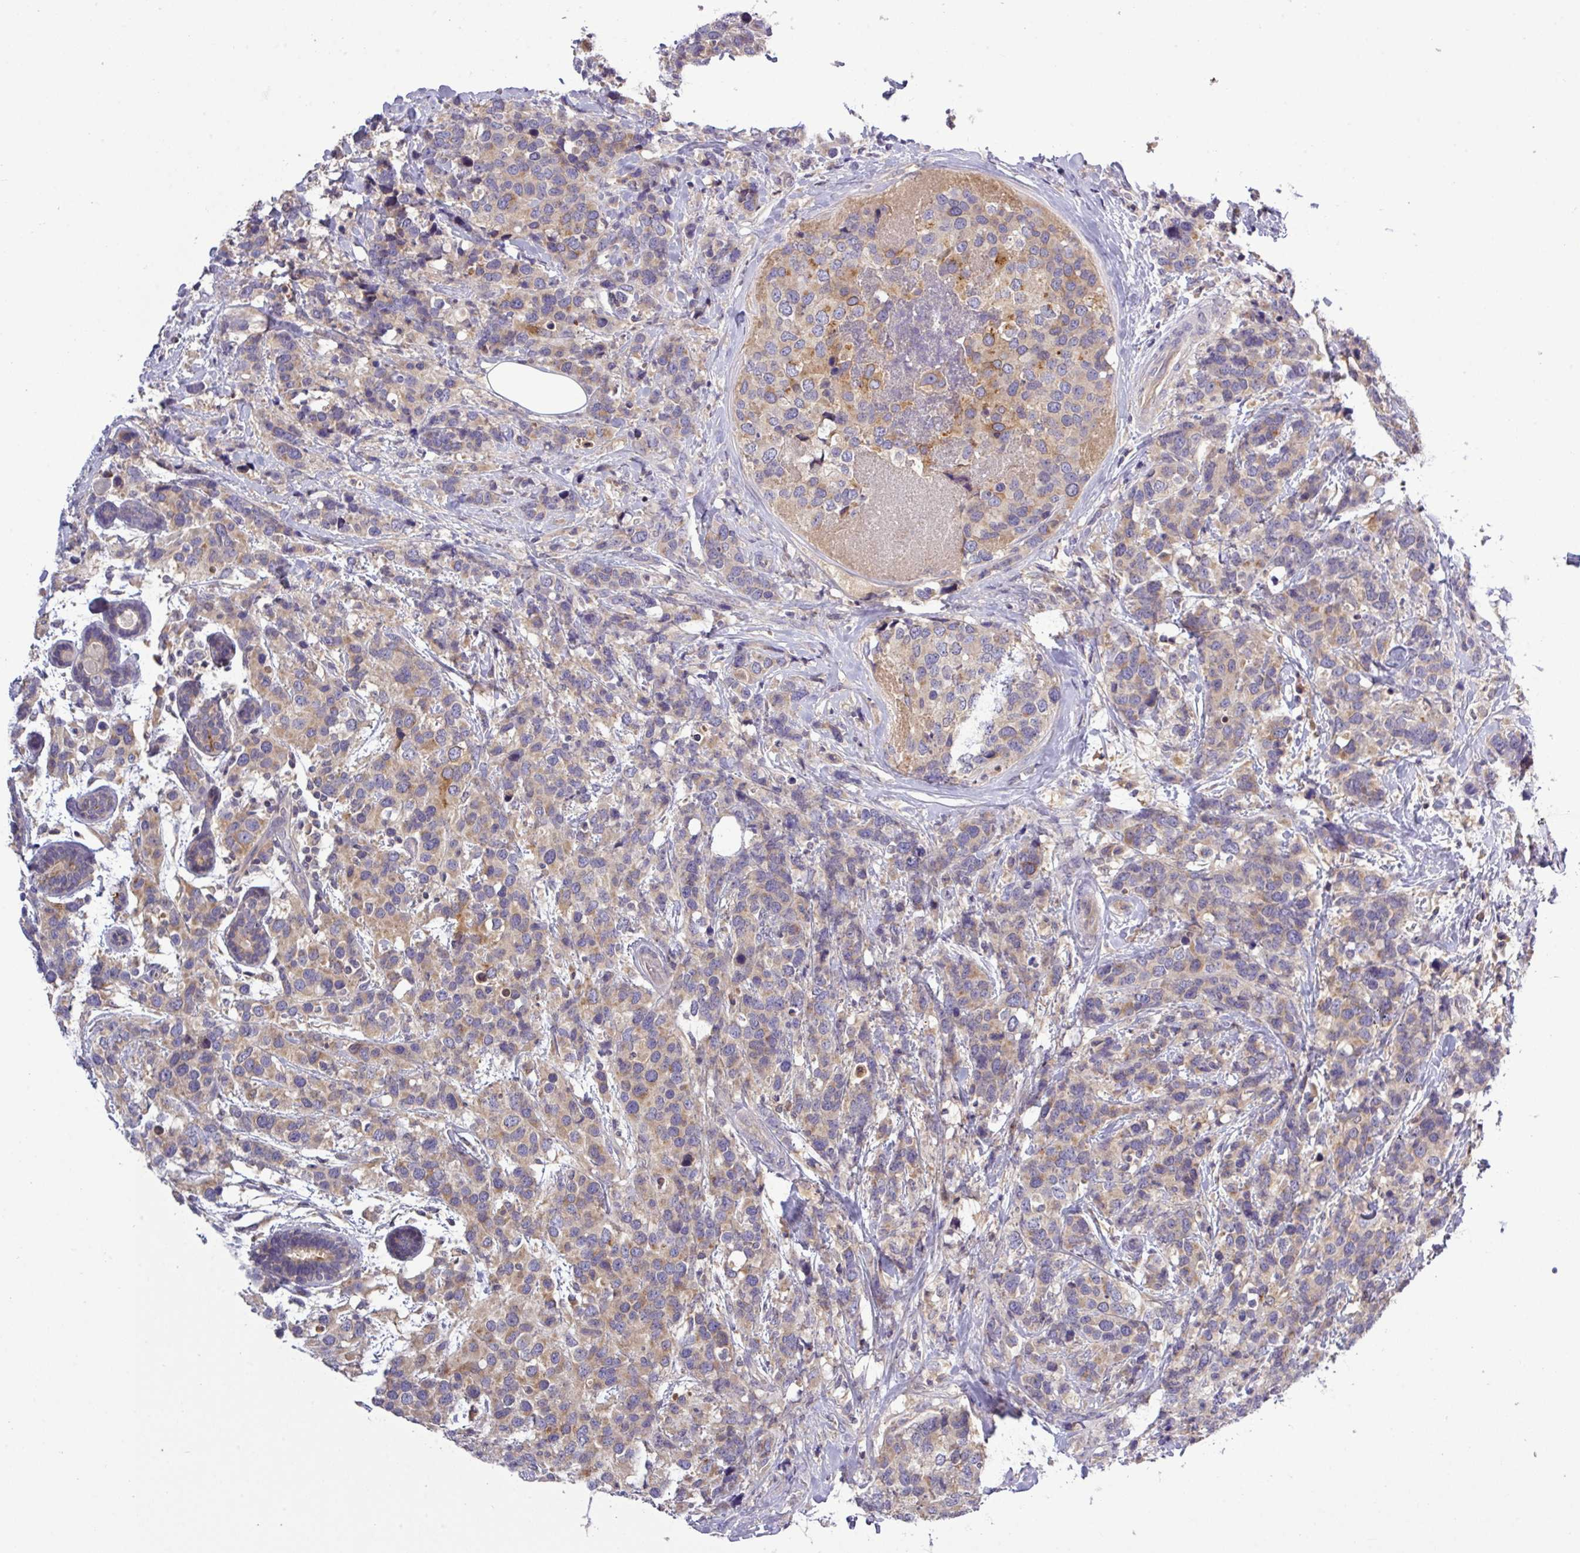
{"staining": {"intensity": "weak", "quantity": ">75%", "location": "cytoplasmic/membranous"}, "tissue": "breast cancer", "cell_type": "Tumor cells", "image_type": "cancer", "snomed": [{"axis": "morphology", "description": "Lobular carcinoma"}, {"axis": "topography", "description": "Breast"}], "caption": "Breast cancer (lobular carcinoma) stained with a brown dye reveals weak cytoplasmic/membranous positive staining in approximately >75% of tumor cells.", "gene": "TMEM62", "patient": {"sex": "female", "age": 59}}